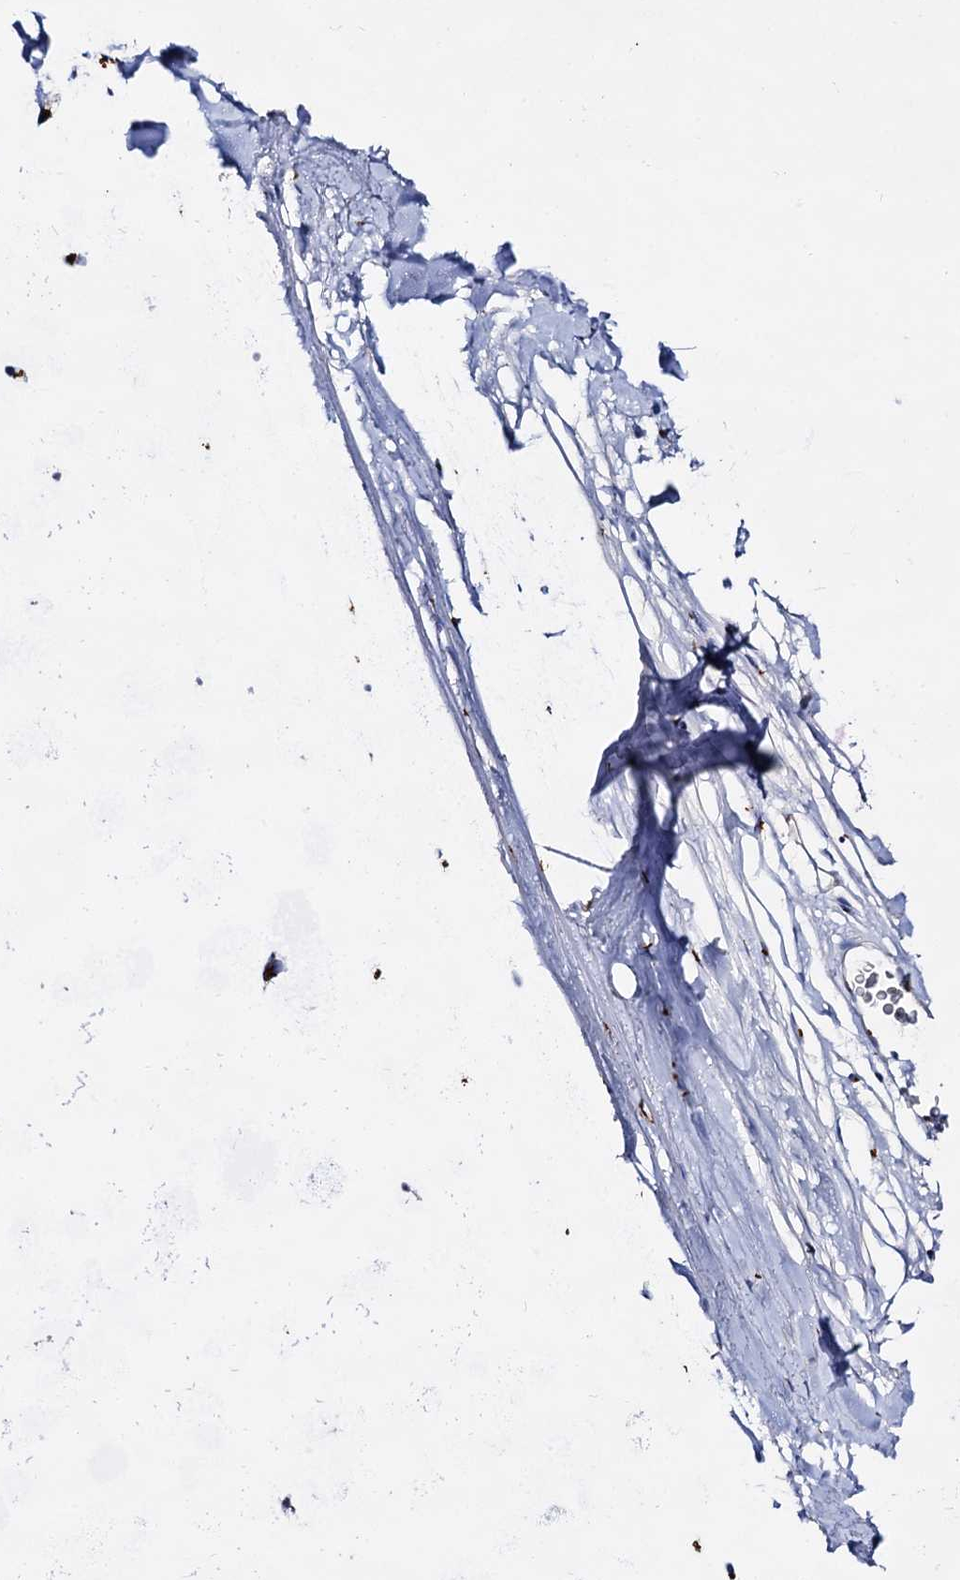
{"staining": {"intensity": "strong", "quantity": "<25%", "location": "cytoplasmic/membranous"}, "tissue": "adipose tissue", "cell_type": "Adipocytes", "image_type": "normal", "snomed": [{"axis": "morphology", "description": "Normal tissue, NOS"}, {"axis": "topography", "description": "Lymph node"}, {"axis": "topography", "description": "Bronchus"}], "caption": "The photomicrograph shows staining of benign adipose tissue, revealing strong cytoplasmic/membranous protein positivity (brown color) within adipocytes. The staining is performed using DAB (3,3'-diaminobenzidine) brown chromogen to label protein expression. The nuclei are counter-stained blue using hematoxylin.", "gene": "TM9SF3", "patient": {"sex": "male", "age": 63}}